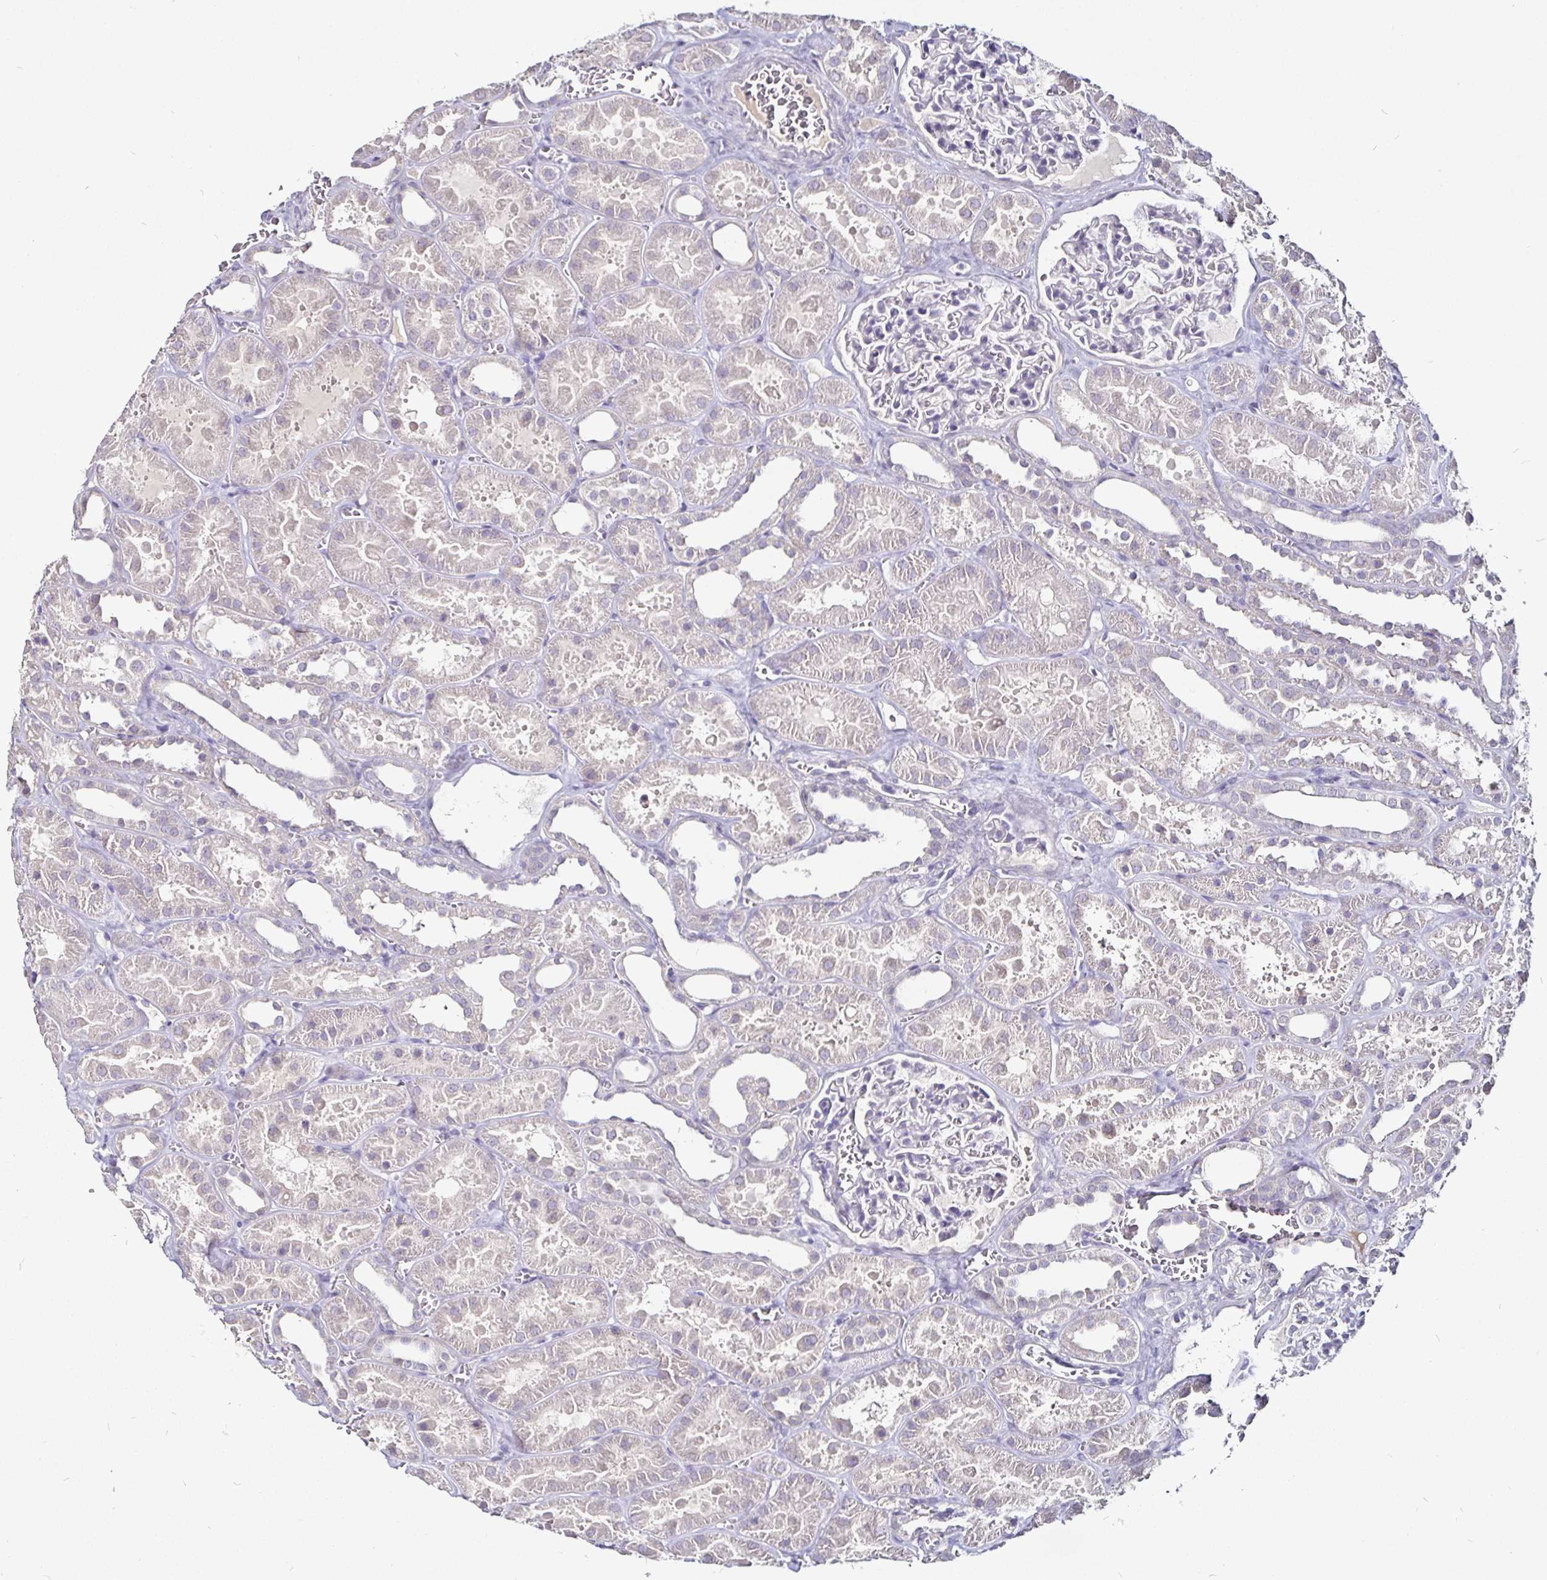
{"staining": {"intensity": "negative", "quantity": "none", "location": "none"}, "tissue": "kidney", "cell_type": "Cells in glomeruli", "image_type": "normal", "snomed": [{"axis": "morphology", "description": "Normal tissue, NOS"}, {"axis": "topography", "description": "Kidney"}], "caption": "This image is of normal kidney stained with immunohistochemistry to label a protein in brown with the nuclei are counter-stained blue. There is no positivity in cells in glomeruli. The staining was performed using DAB to visualize the protein expression in brown, while the nuclei were stained in blue with hematoxylin (Magnification: 20x).", "gene": "FAIM2", "patient": {"sex": "female", "age": 41}}